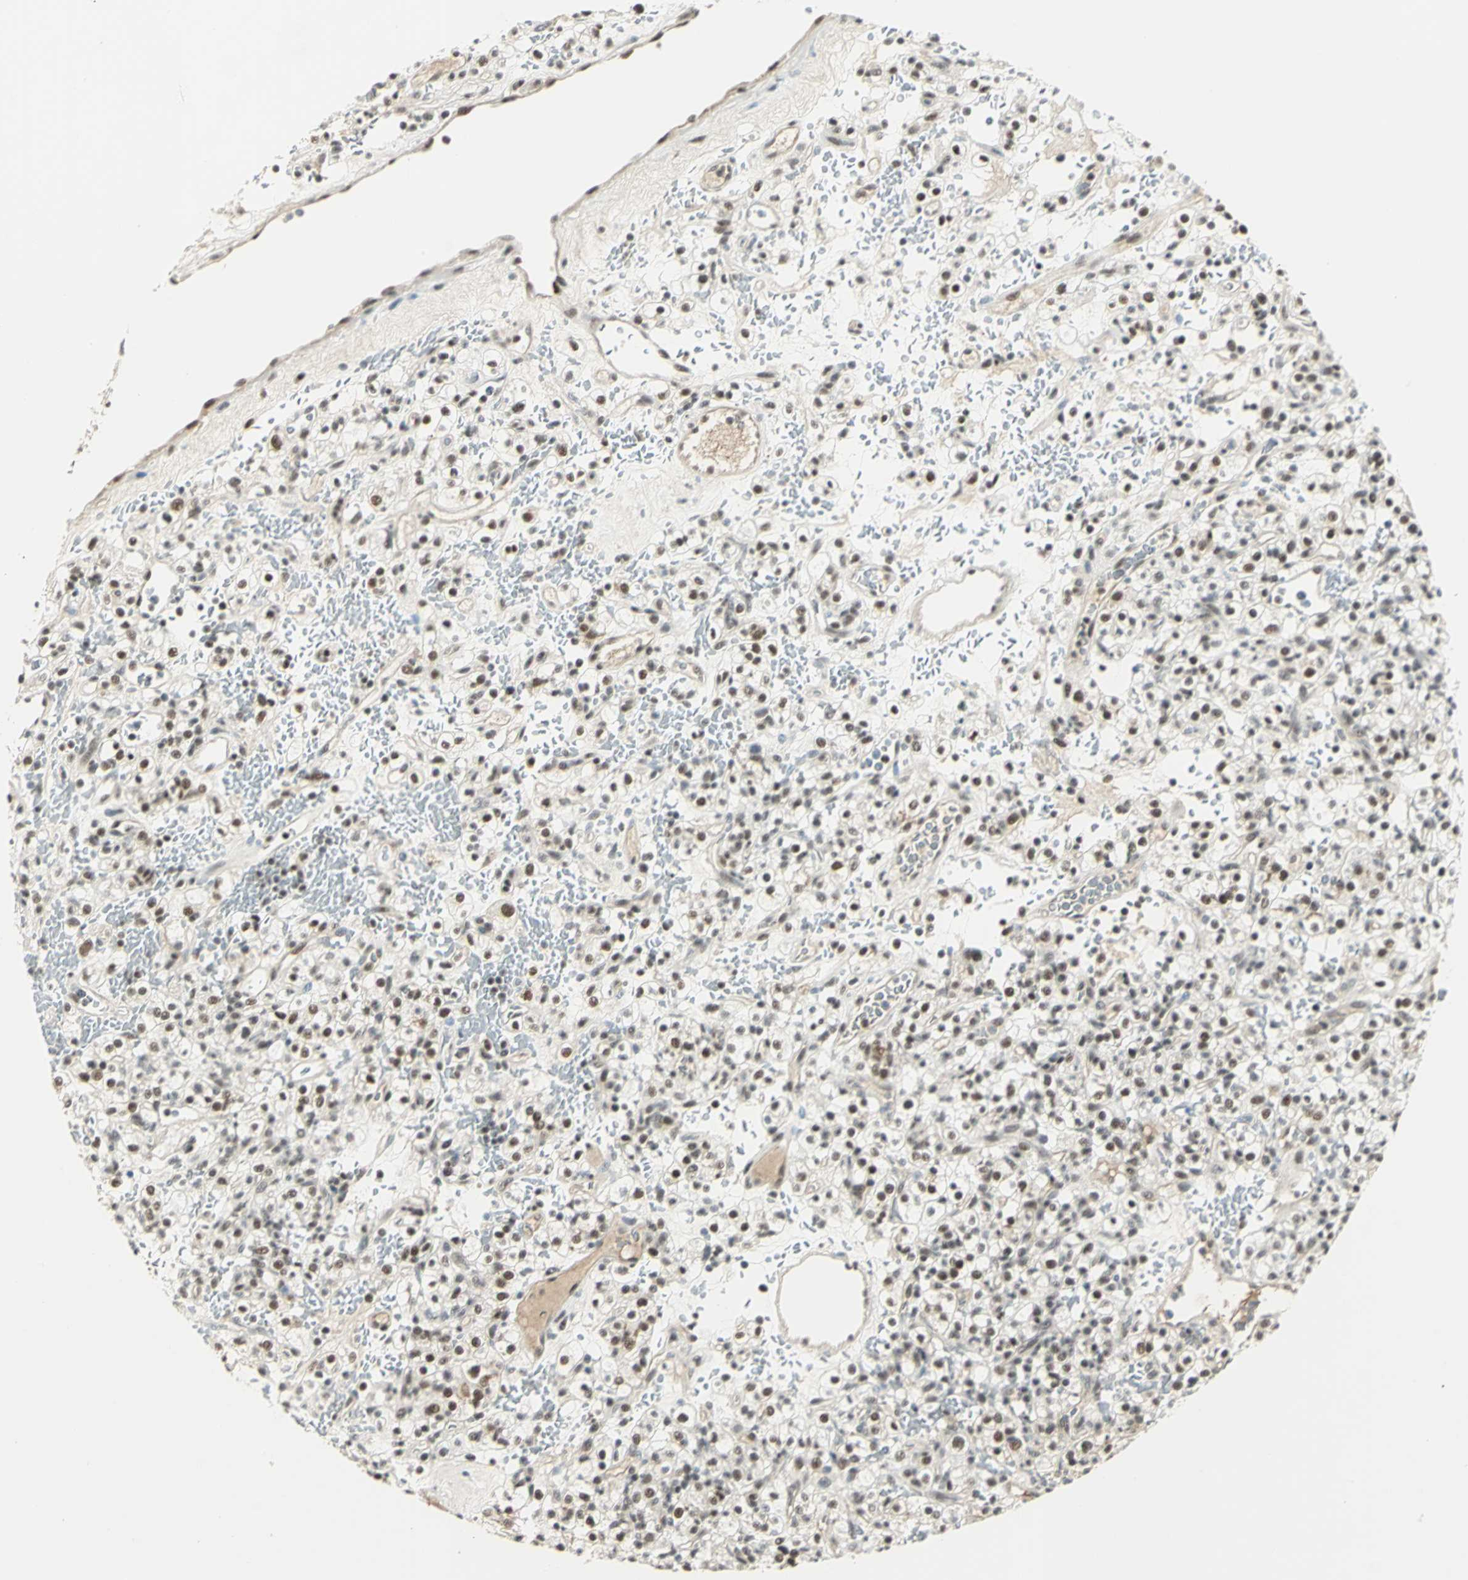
{"staining": {"intensity": "moderate", "quantity": ">75%", "location": "nuclear"}, "tissue": "renal cancer", "cell_type": "Tumor cells", "image_type": "cancer", "snomed": [{"axis": "morphology", "description": "Normal tissue, NOS"}, {"axis": "morphology", "description": "Adenocarcinoma, NOS"}, {"axis": "topography", "description": "Kidney"}], "caption": "The micrograph reveals staining of renal cancer, revealing moderate nuclear protein staining (brown color) within tumor cells. (brown staining indicates protein expression, while blue staining denotes nuclei).", "gene": "CCNT1", "patient": {"sex": "female", "age": 72}}